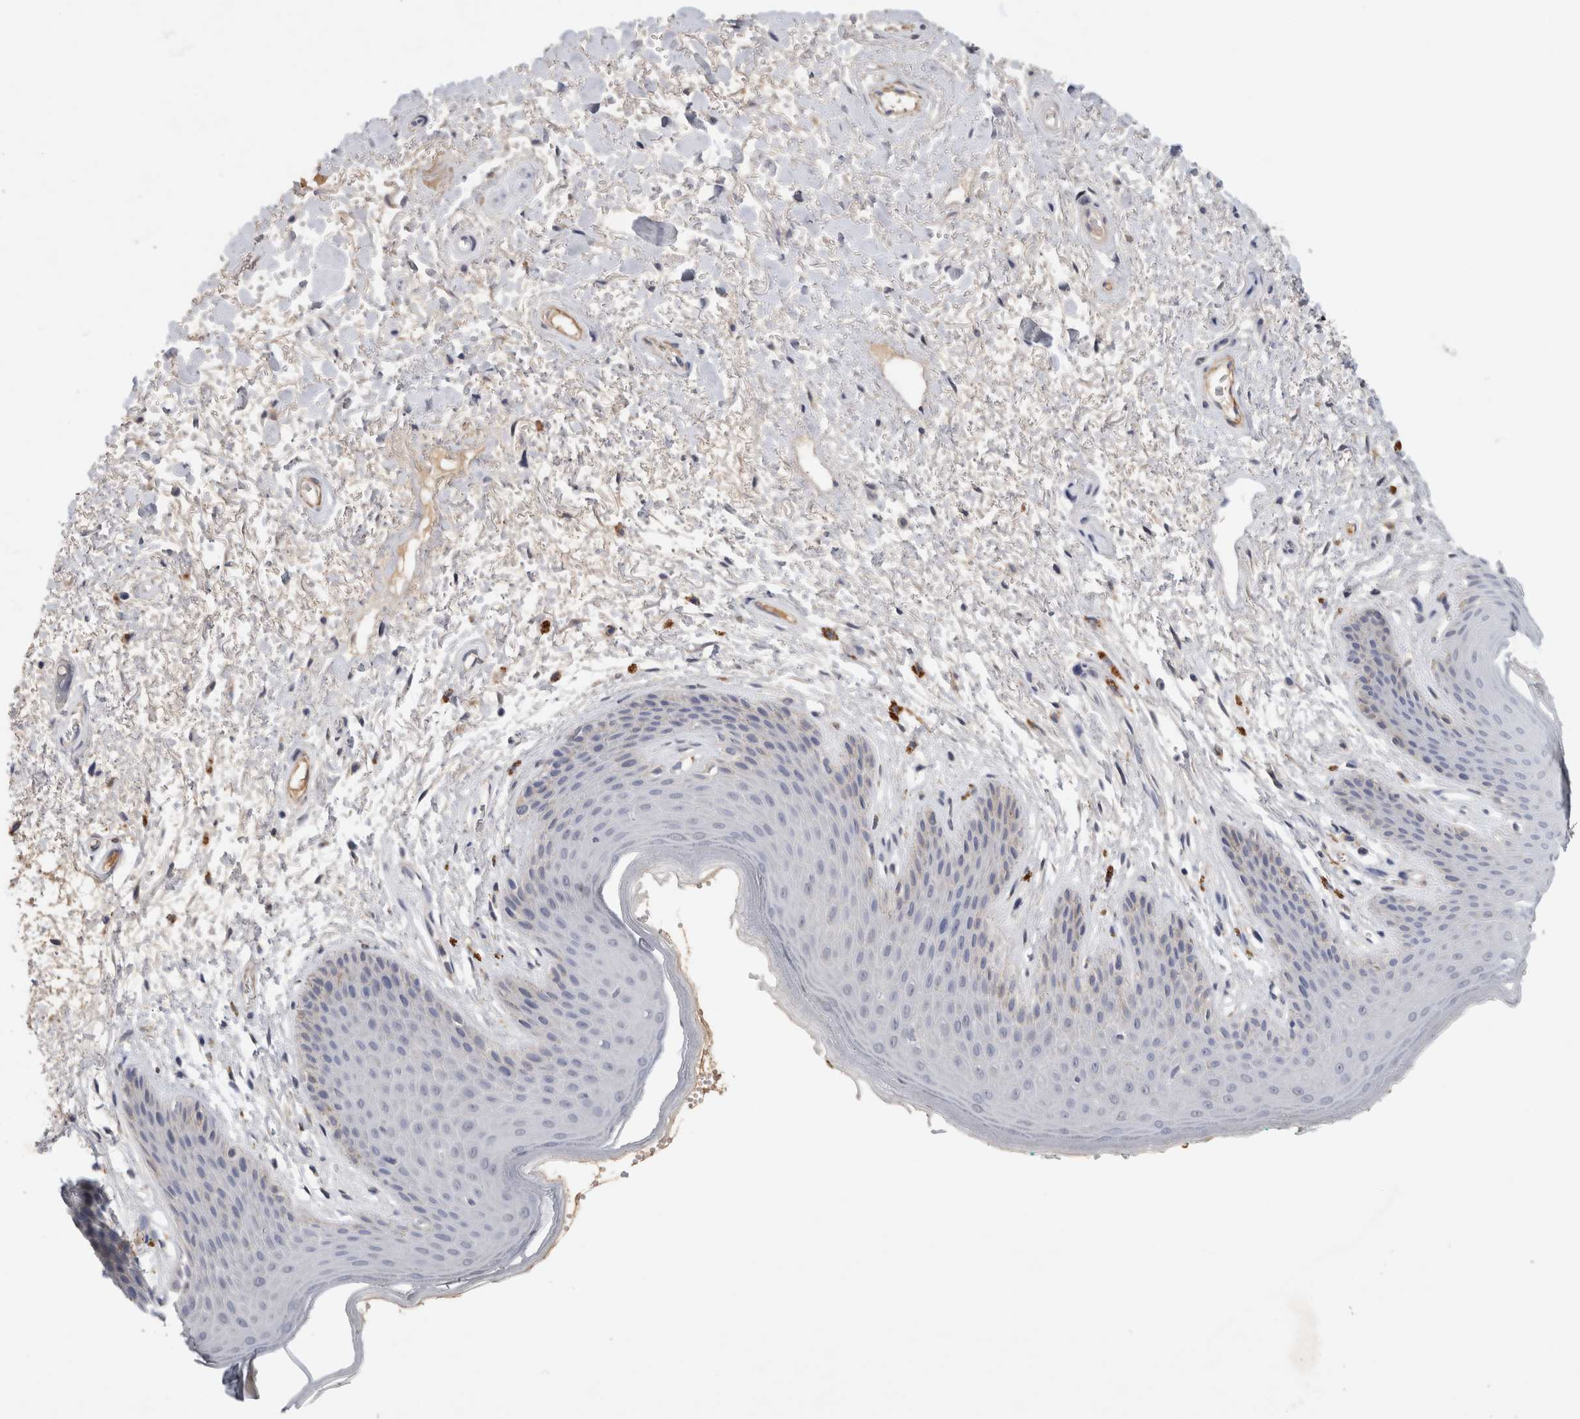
{"staining": {"intensity": "negative", "quantity": "none", "location": "none"}, "tissue": "skin", "cell_type": "Epidermal cells", "image_type": "normal", "snomed": [{"axis": "morphology", "description": "Normal tissue, NOS"}, {"axis": "topography", "description": "Anal"}], "caption": "This is an immunohistochemistry (IHC) micrograph of unremarkable human skin. There is no expression in epidermal cells.", "gene": "PGM1", "patient": {"sex": "male", "age": 74}}